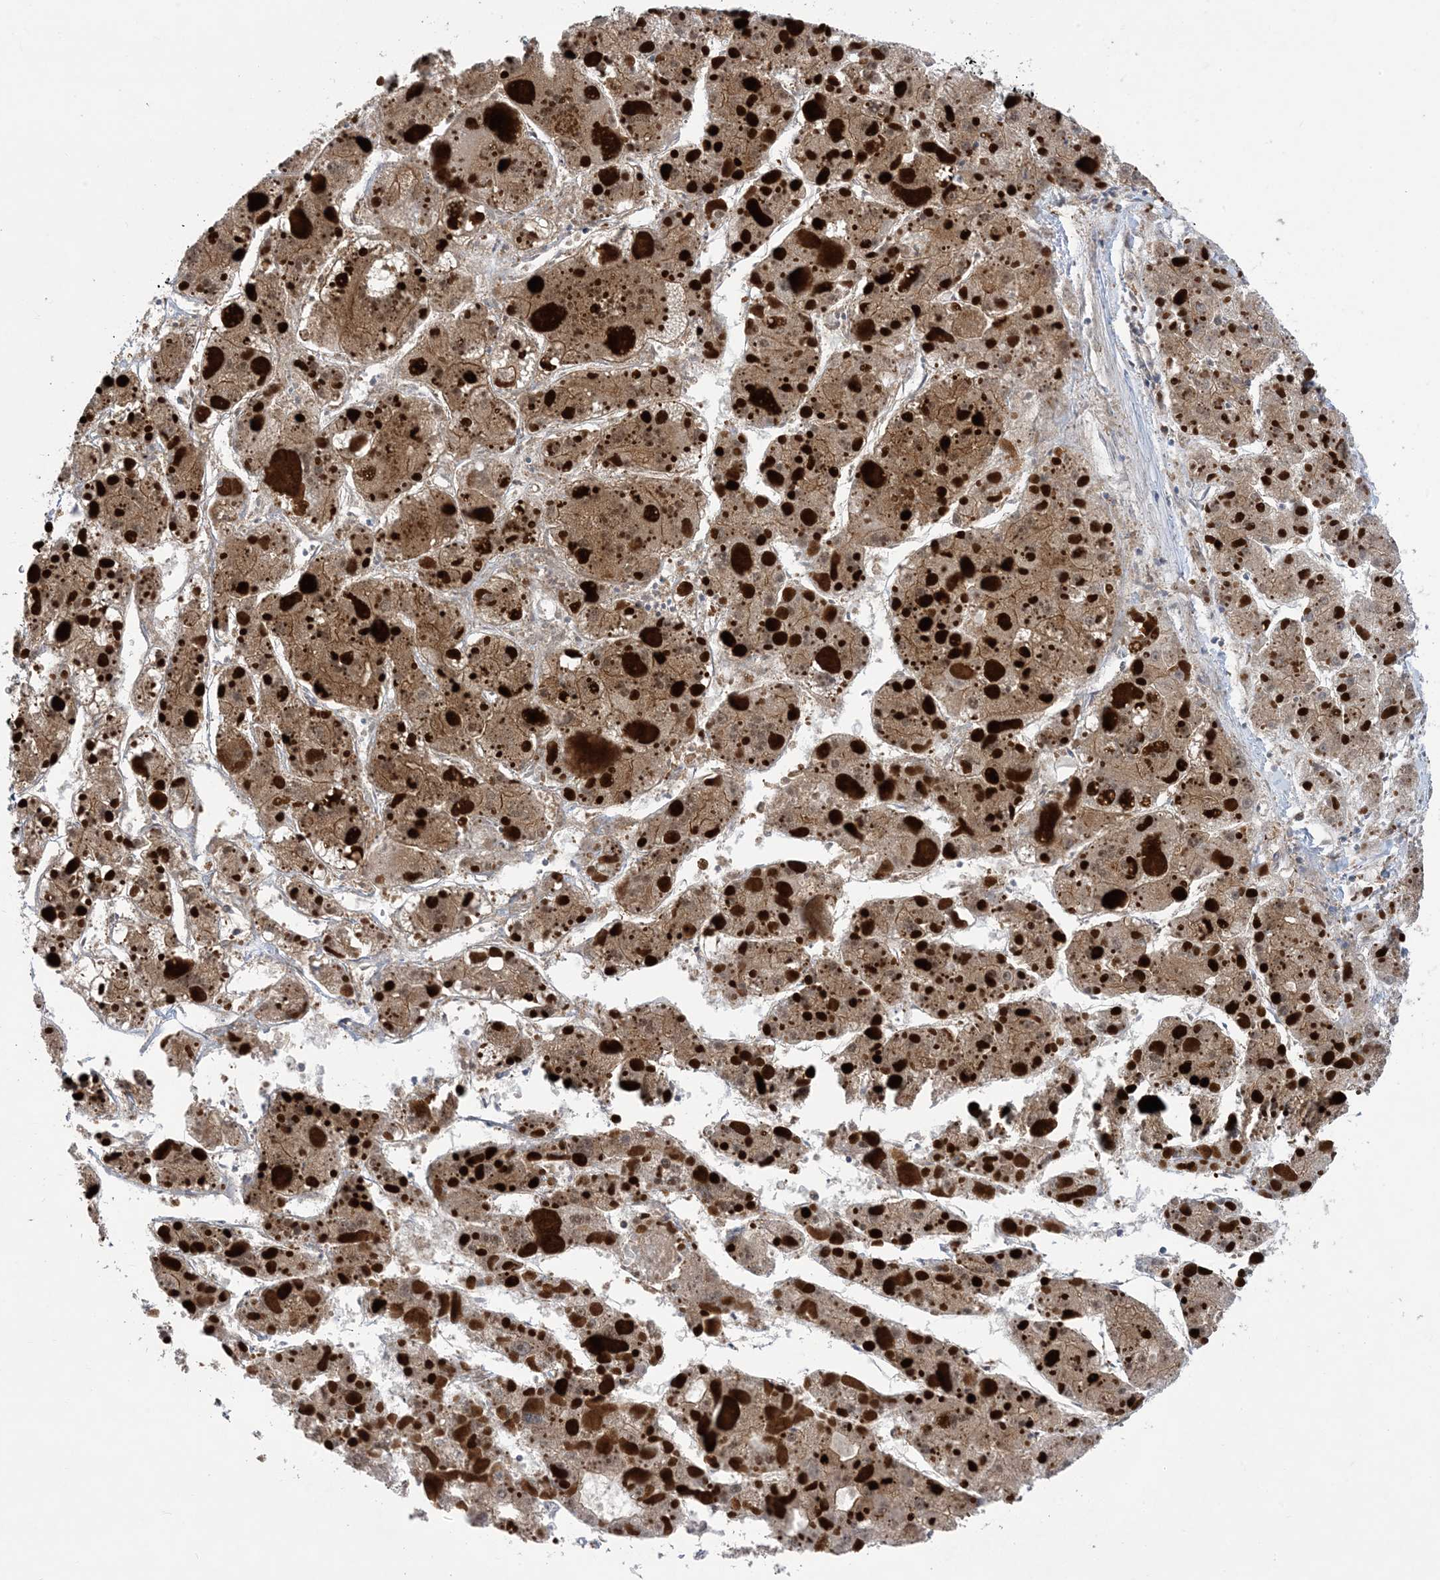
{"staining": {"intensity": "weak", "quantity": ">75%", "location": "cytoplasmic/membranous"}, "tissue": "liver cancer", "cell_type": "Tumor cells", "image_type": "cancer", "snomed": [{"axis": "morphology", "description": "Carcinoma, Hepatocellular, NOS"}, {"axis": "topography", "description": "Liver"}], "caption": "The photomicrograph reveals immunohistochemical staining of liver cancer (hepatocellular carcinoma). There is weak cytoplasmic/membranous staining is appreciated in approximately >75% of tumor cells.", "gene": "HS1BP3", "patient": {"sex": "female", "age": 73}}